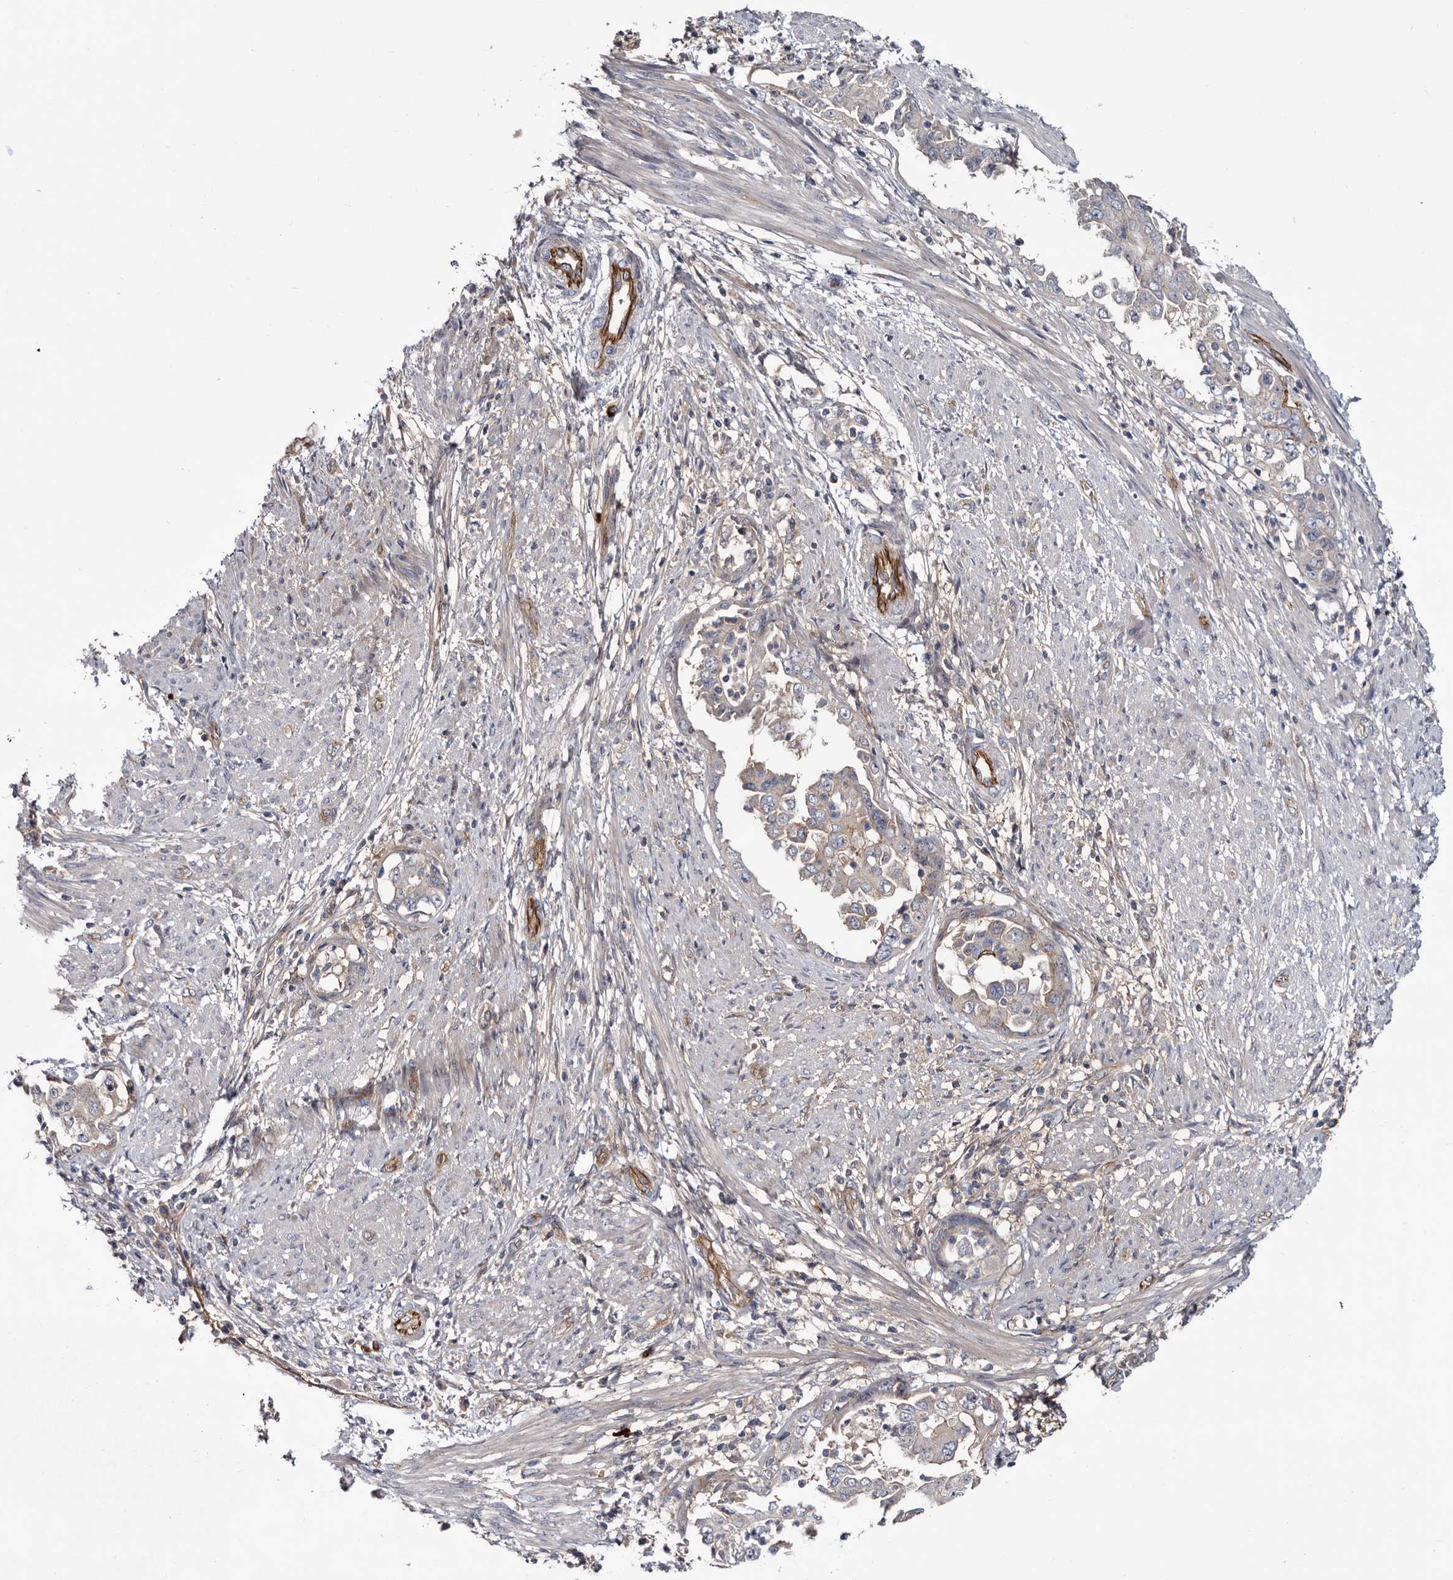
{"staining": {"intensity": "weak", "quantity": "25%-75%", "location": "cytoplasmic/membranous"}, "tissue": "endometrial cancer", "cell_type": "Tumor cells", "image_type": "cancer", "snomed": [{"axis": "morphology", "description": "Adenocarcinoma, NOS"}, {"axis": "topography", "description": "Endometrium"}], "caption": "Weak cytoplasmic/membranous staining for a protein is appreciated in approximately 25%-75% of tumor cells of endometrial adenocarcinoma using IHC.", "gene": "TSPAN17", "patient": {"sex": "female", "age": 85}}